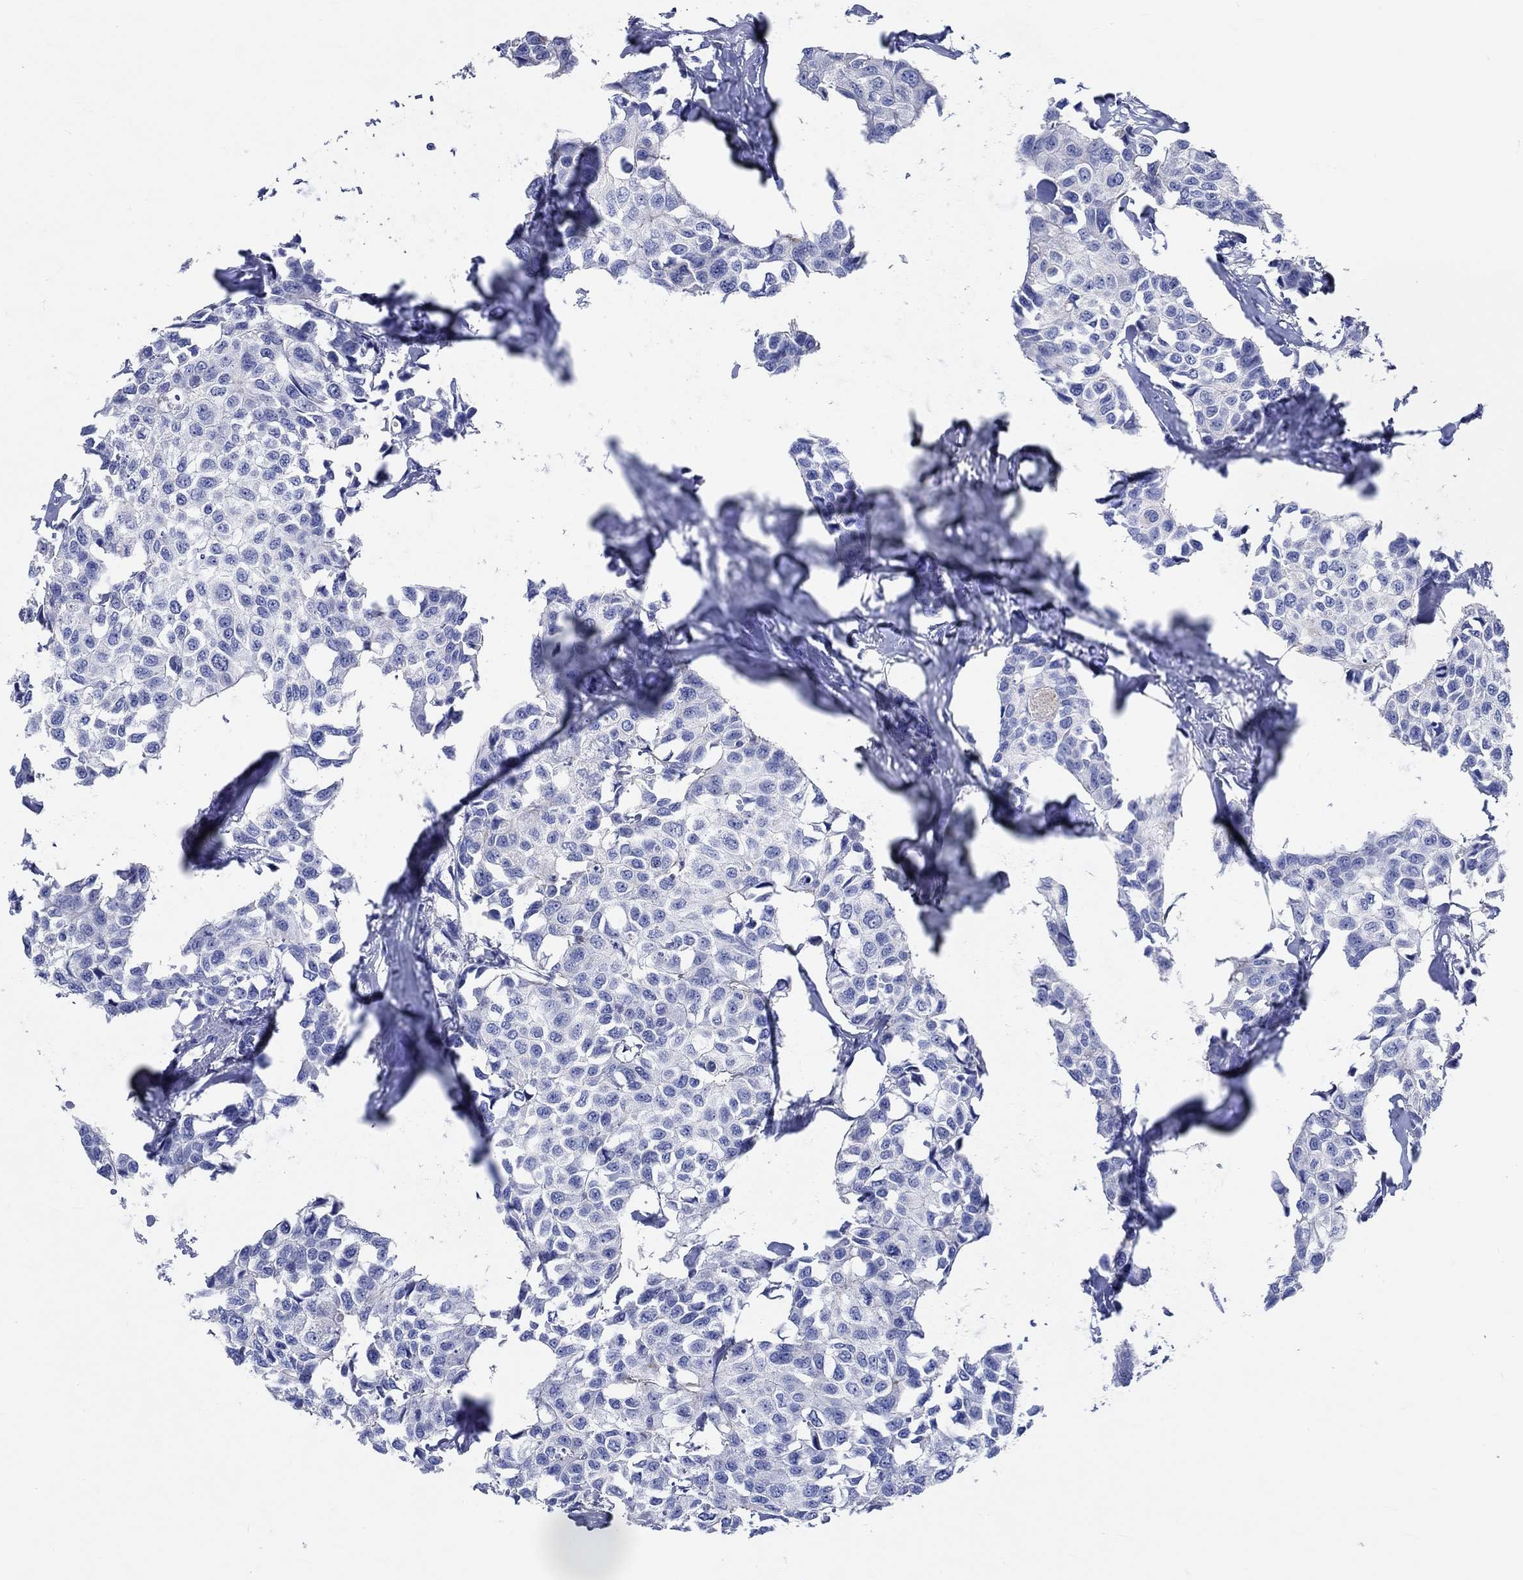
{"staining": {"intensity": "negative", "quantity": "none", "location": "none"}, "tissue": "breast cancer", "cell_type": "Tumor cells", "image_type": "cancer", "snomed": [{"axis": "morphology", "description": "Duct carcinoma"}, {"axis": "topography", "description": "Breast"}], "caption": "Image shows no protein expression in tumor cells of intraductal carcinoma (breast) tissue.", "gene": "SHISA4", "patient": {"sex": "female", "age": 80}}